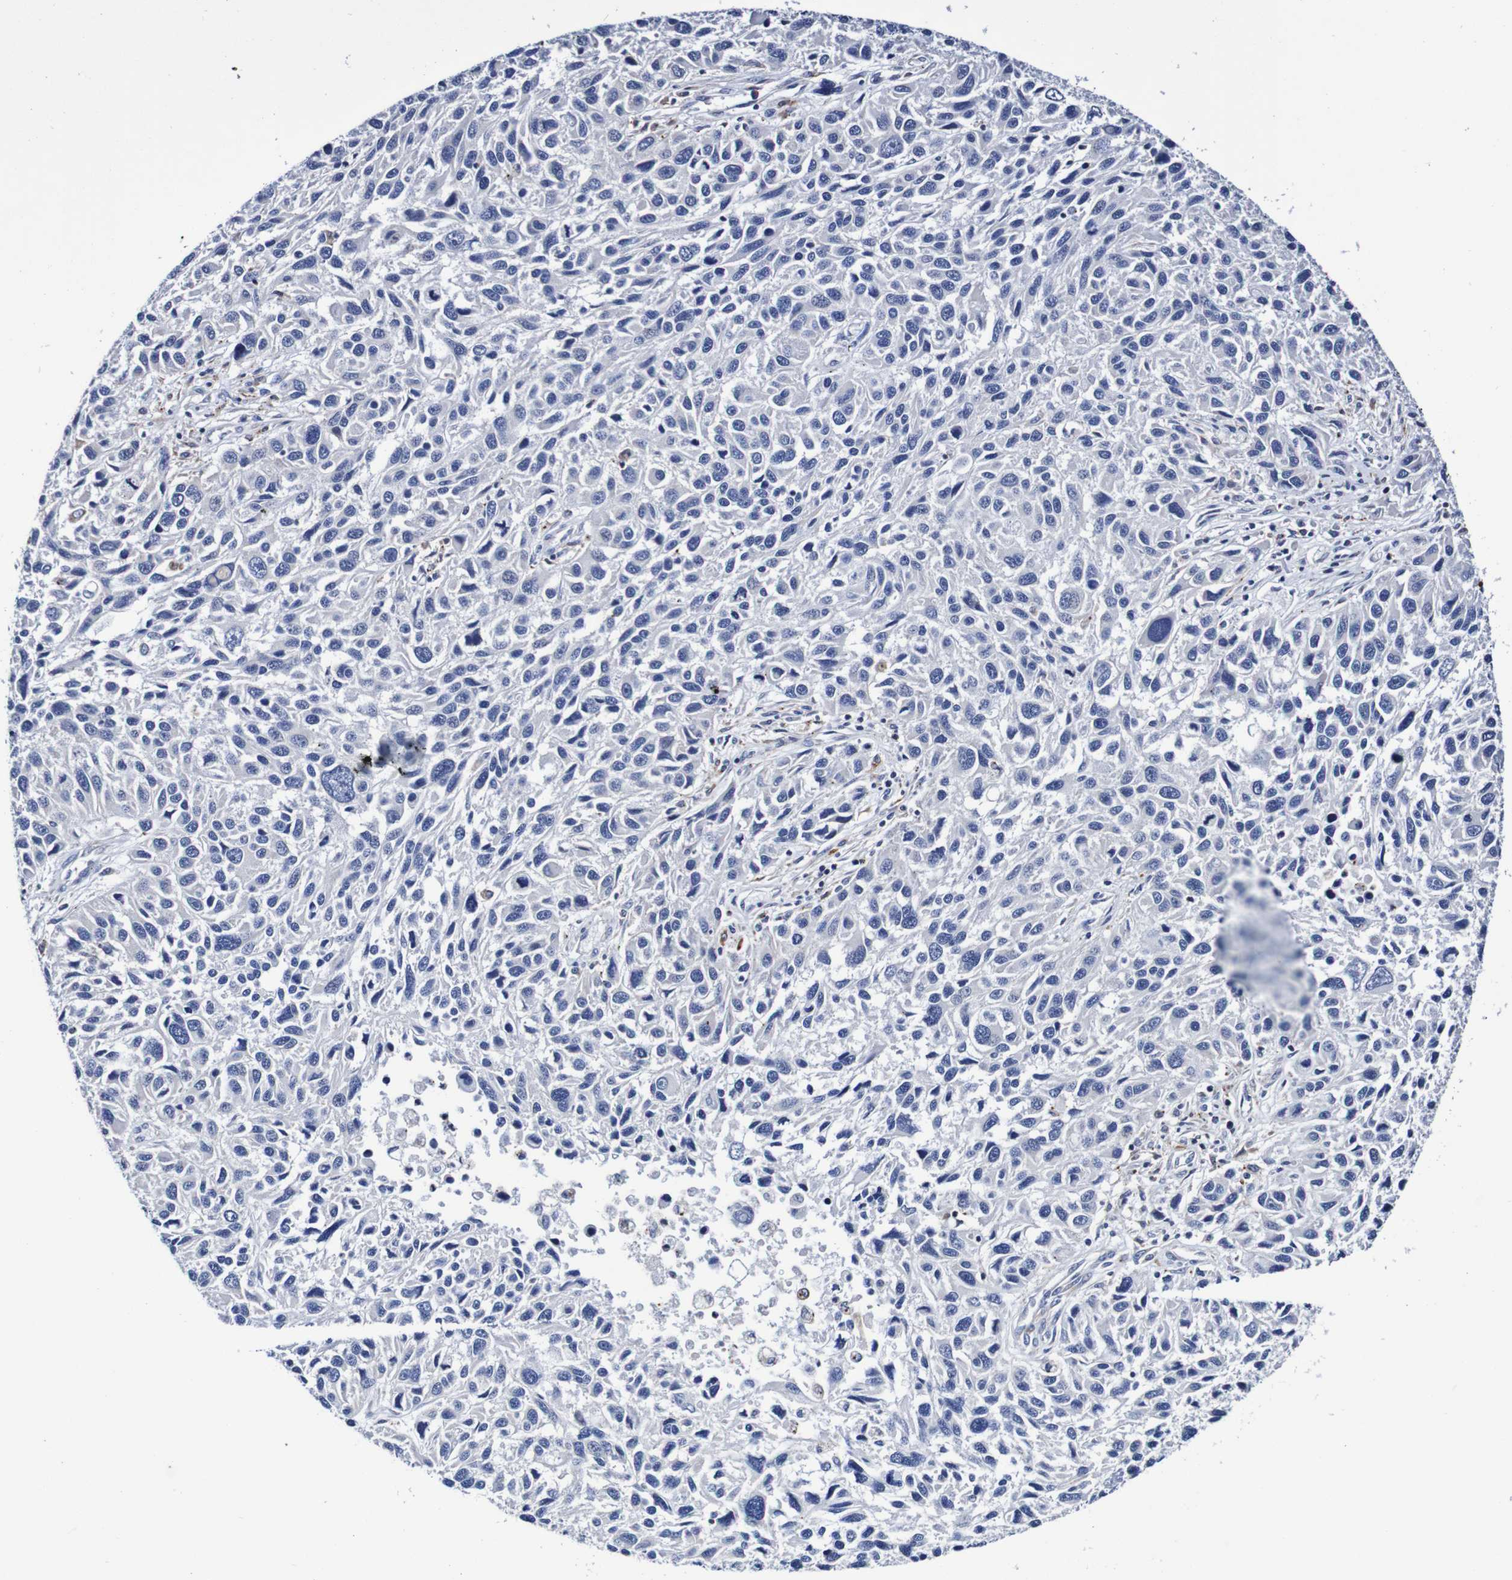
{"staining": {"intensity": "negative", "quantity": "none", "location": "none"}, "tissue": "melanoma", "cell_type": "Tumor cells", "image_type": "cancer", "snomed": [{"axis": "morphology", "description": "Malignant melanoma, NOS"}, {"axis": "topography", "description": "Skin"}], "caption": "Tumor cells are negative for brown protein staining in melanoma.", "gene": "SEZ6", "patient": {"sex": "male", "age": 53}}